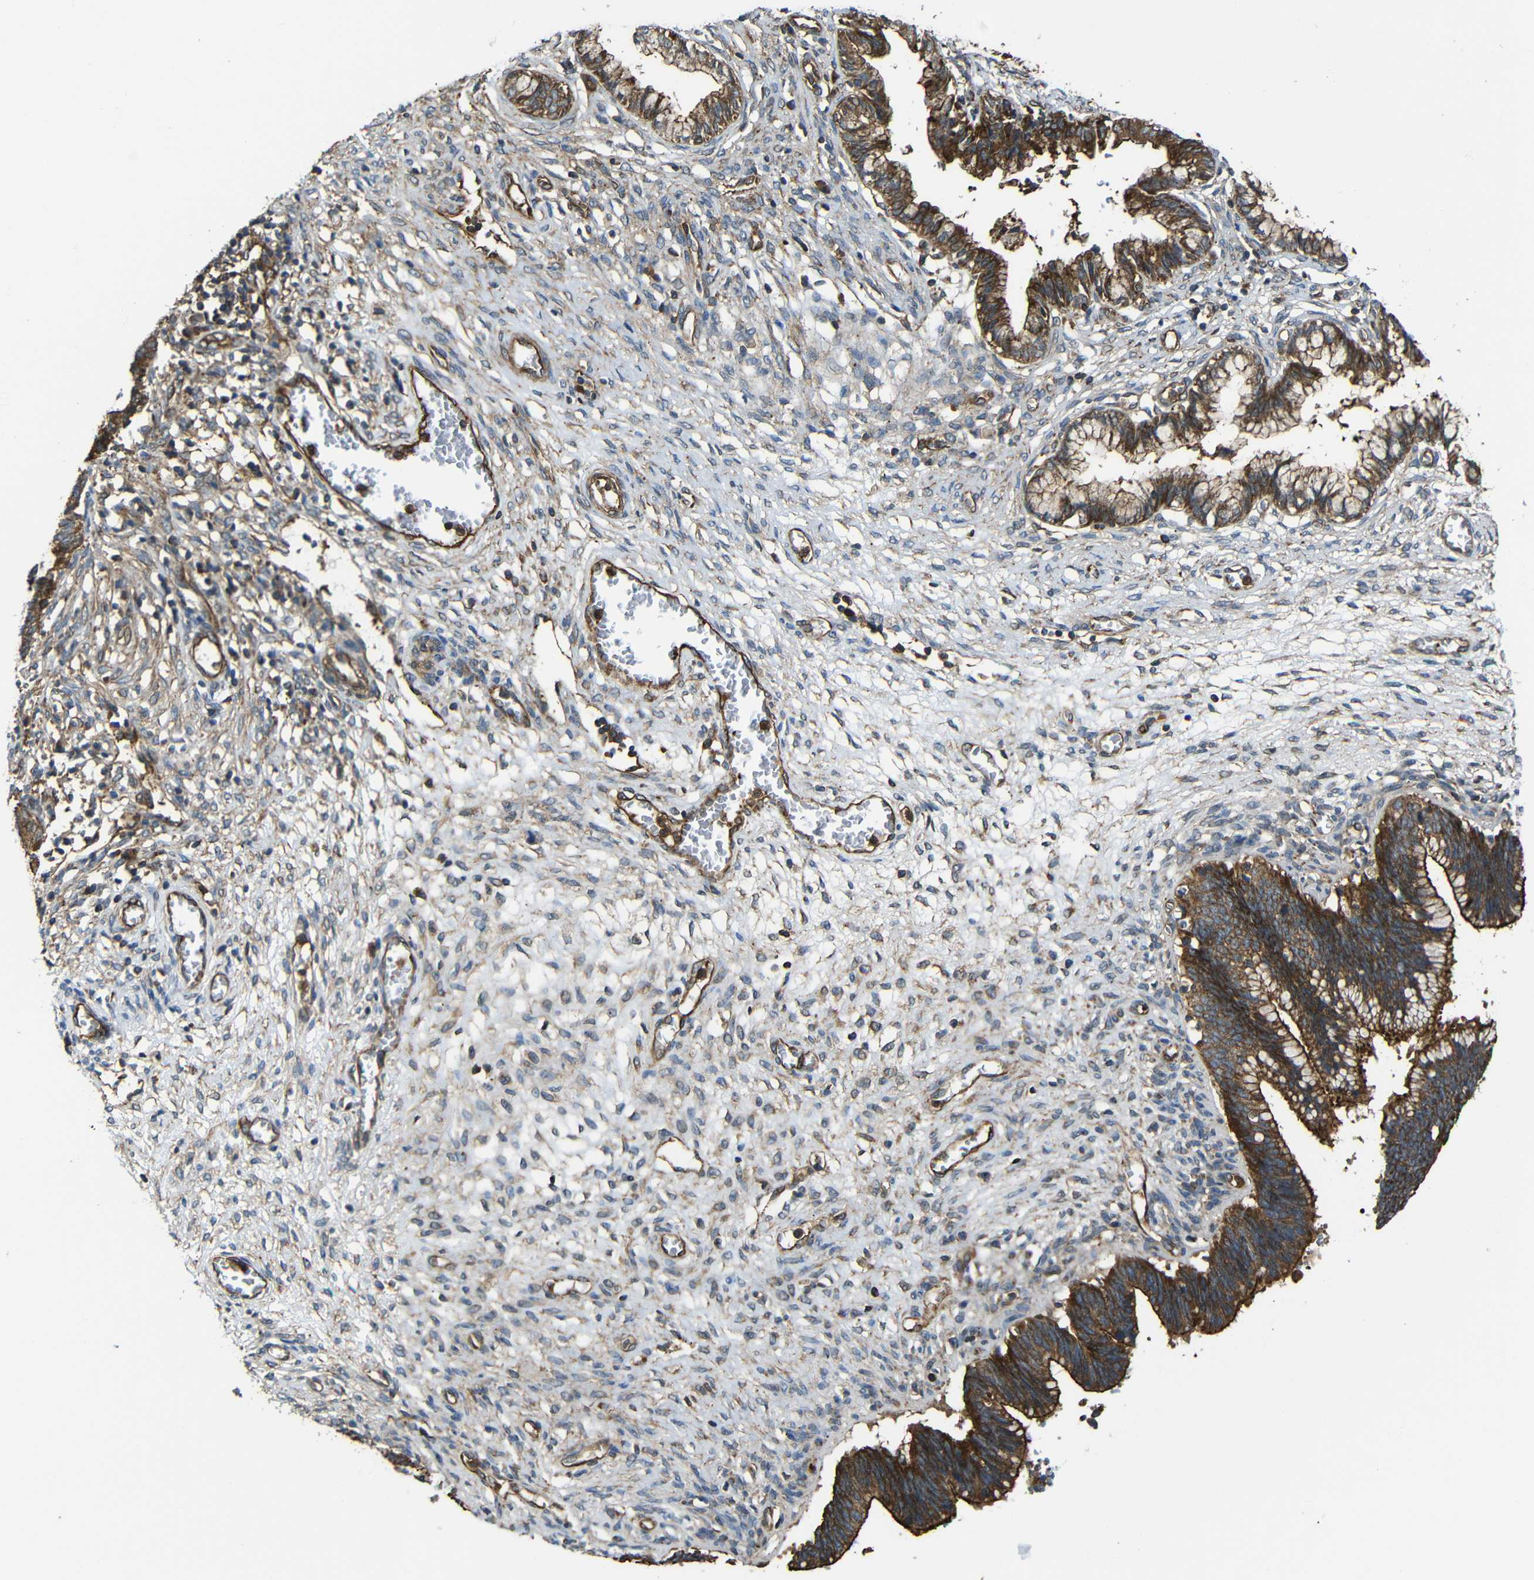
{"staining": {"intensity": "moderate", "quantity": ">75%", "location": "cytoplasmic/membranous"}, "tissue": "cervical cancer", "cell_type": "Tumor cells", "image_type": "cancer", "snomed": [{"axis": "morphology", "description": "Adenocarcinoma, NOS"}, {"axis": "topography", "description": "Cervix"}], "caption": "Cervical cancer was stained to show a protein in brown. There is medium levels of moderate cytoplasmic/membranous expression in about >75% of tumor cells.", "gene": "PTCH1", "patient": {"sex": "female", "age": 44}}